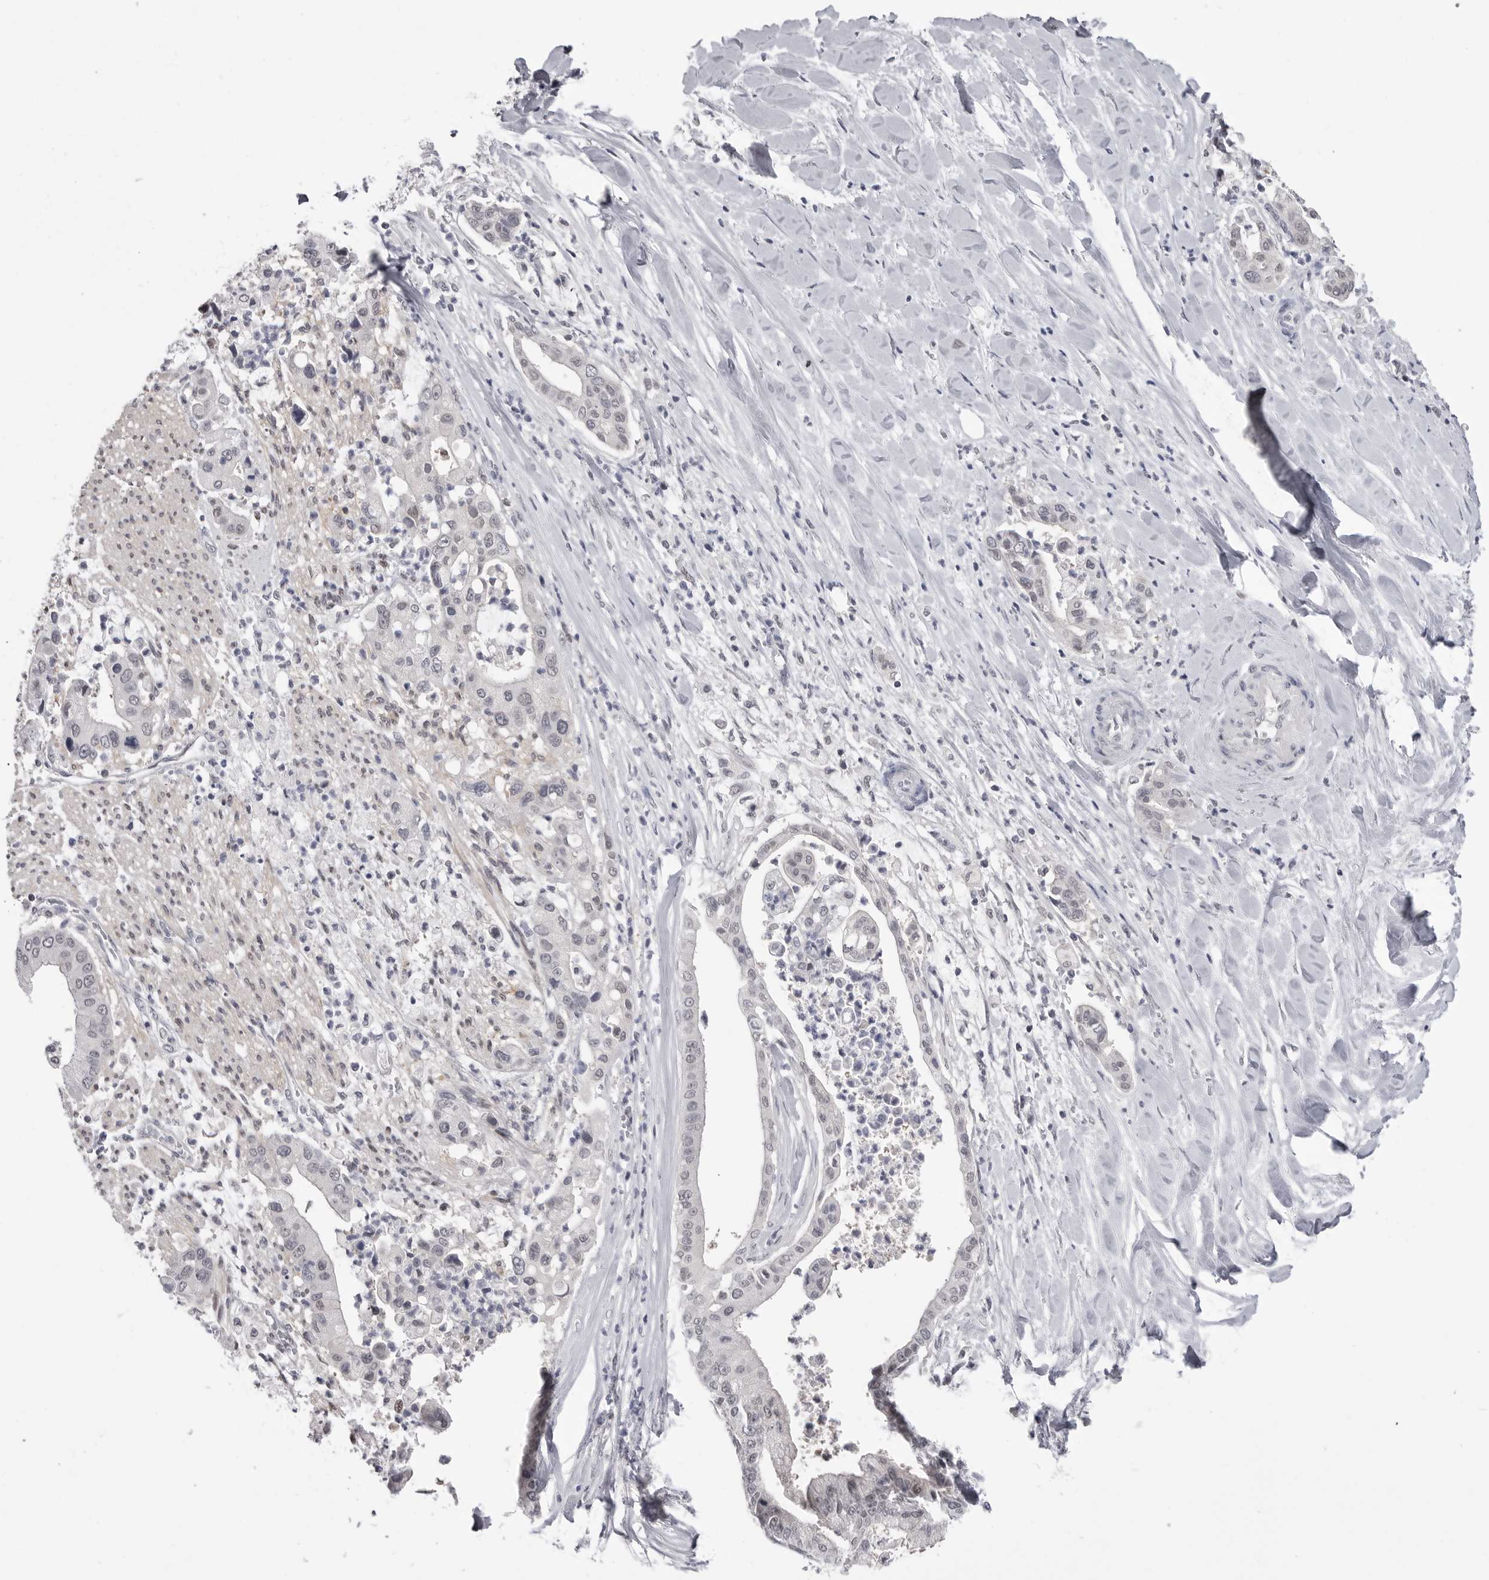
{"staining": {"intensity": "negative", "quantity": "none", "location": "none"}, "tissue": "liver cancer", "cell_type": "Tumor cells", "image_type": "cancer", "snomed": [{"axis": "morphology", "description": "Cholangiocarcinoma"}, {"axis": "topography", "description": "Liver"}], "caption": "An immunohistochemistry photomicrograph of cholangiocarcinoma (liver) is shown. There is no staining in tumor cells of cholangiocarcinoma (liver).", "gene": "DLG2", "patient": {"sex": "female", "age": 54}}